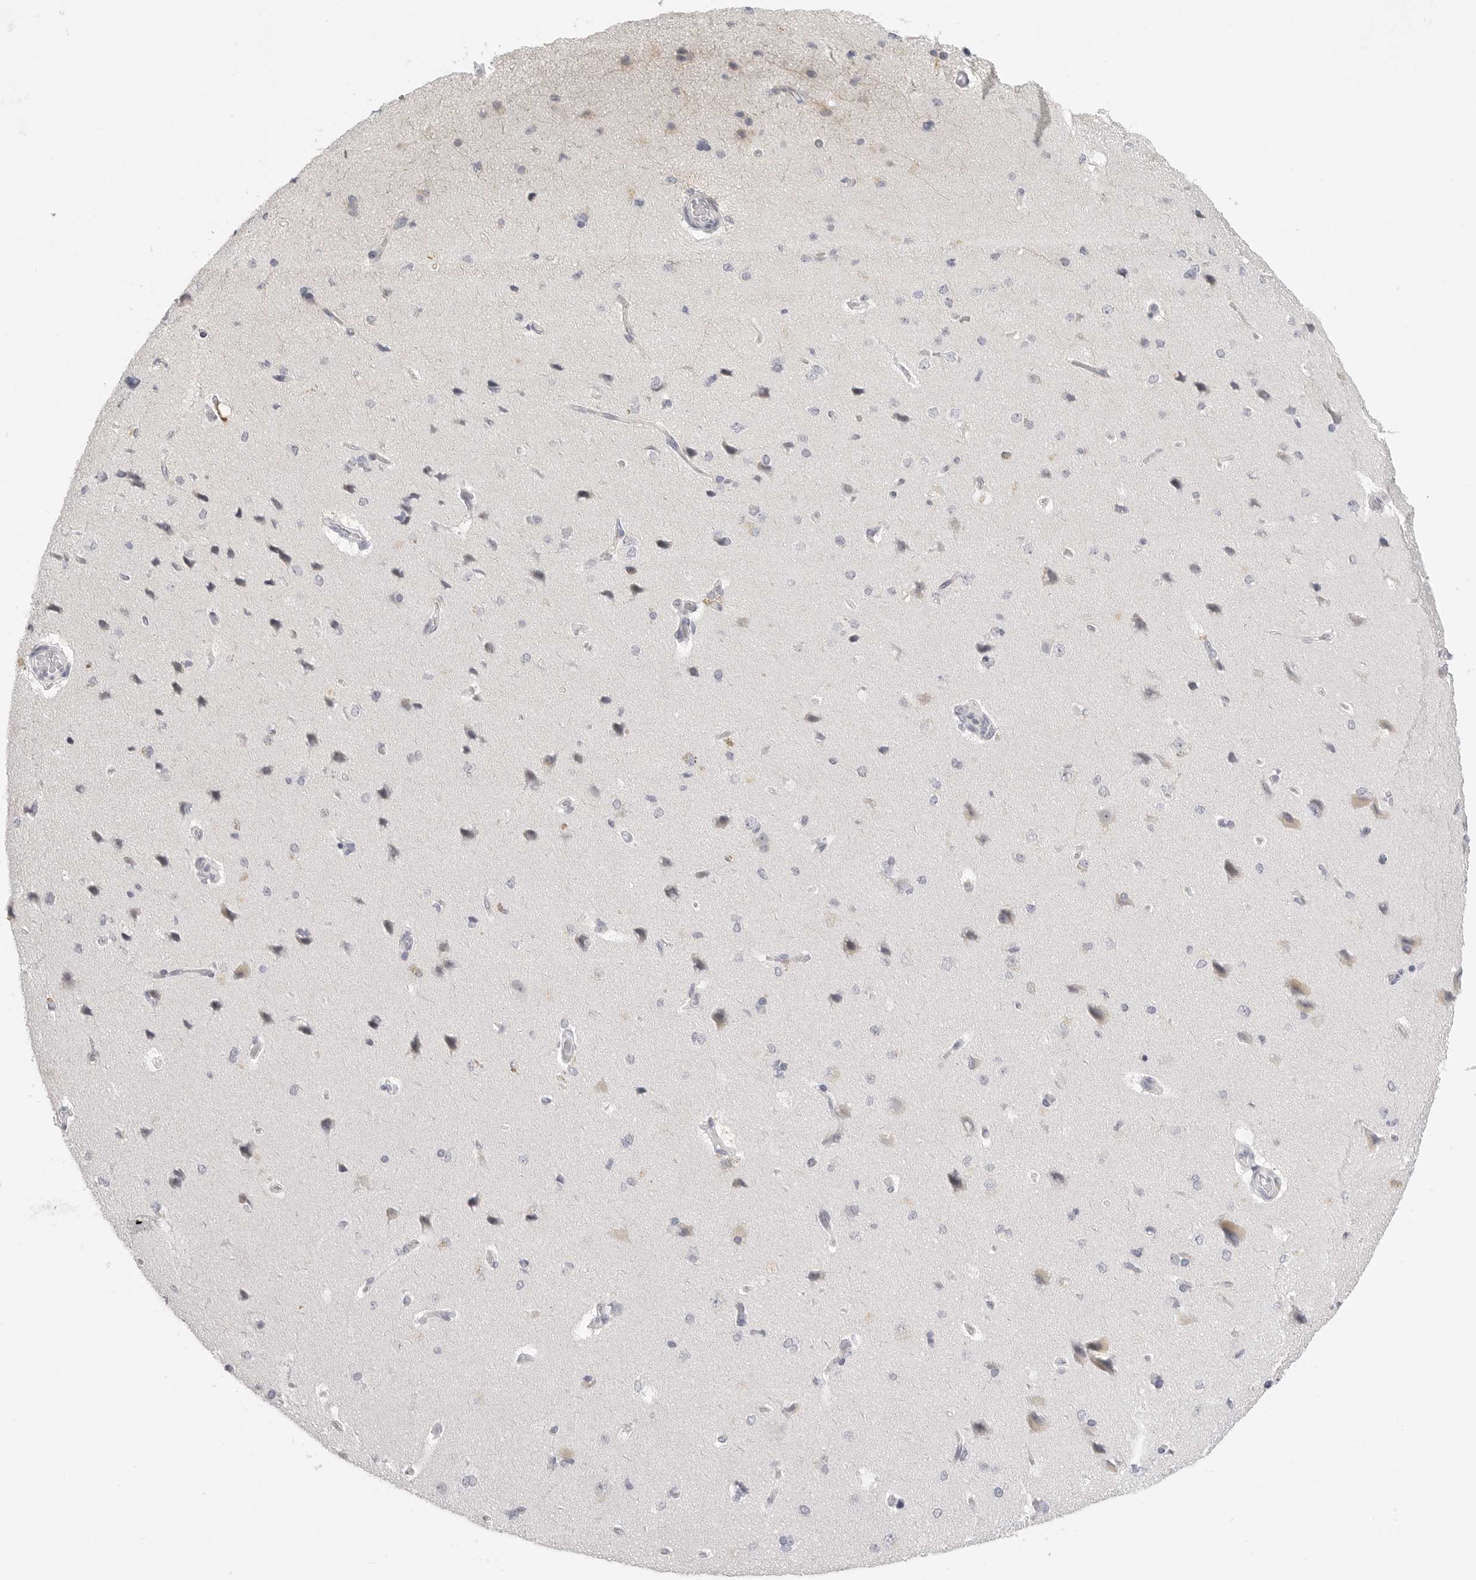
{"staining": {"intensity": "negative", "quantity": "none", "location": "none"}, "tissue": "cerebral cortex", "cell_type": "Endothelial cells", "image_type": "normal", "snomed": [{"axis": "morphology", "description": "Normal tissue, NOS"}, {"axis": "topography", "description": "Cerebral cortex"}], "caption": "A micrograph of cerebral cortex stained for a protein exhibits no brown staining in endothelial cells.", "gene": "HMGCS2", "patient": {"sex": "male", "age": 62}}